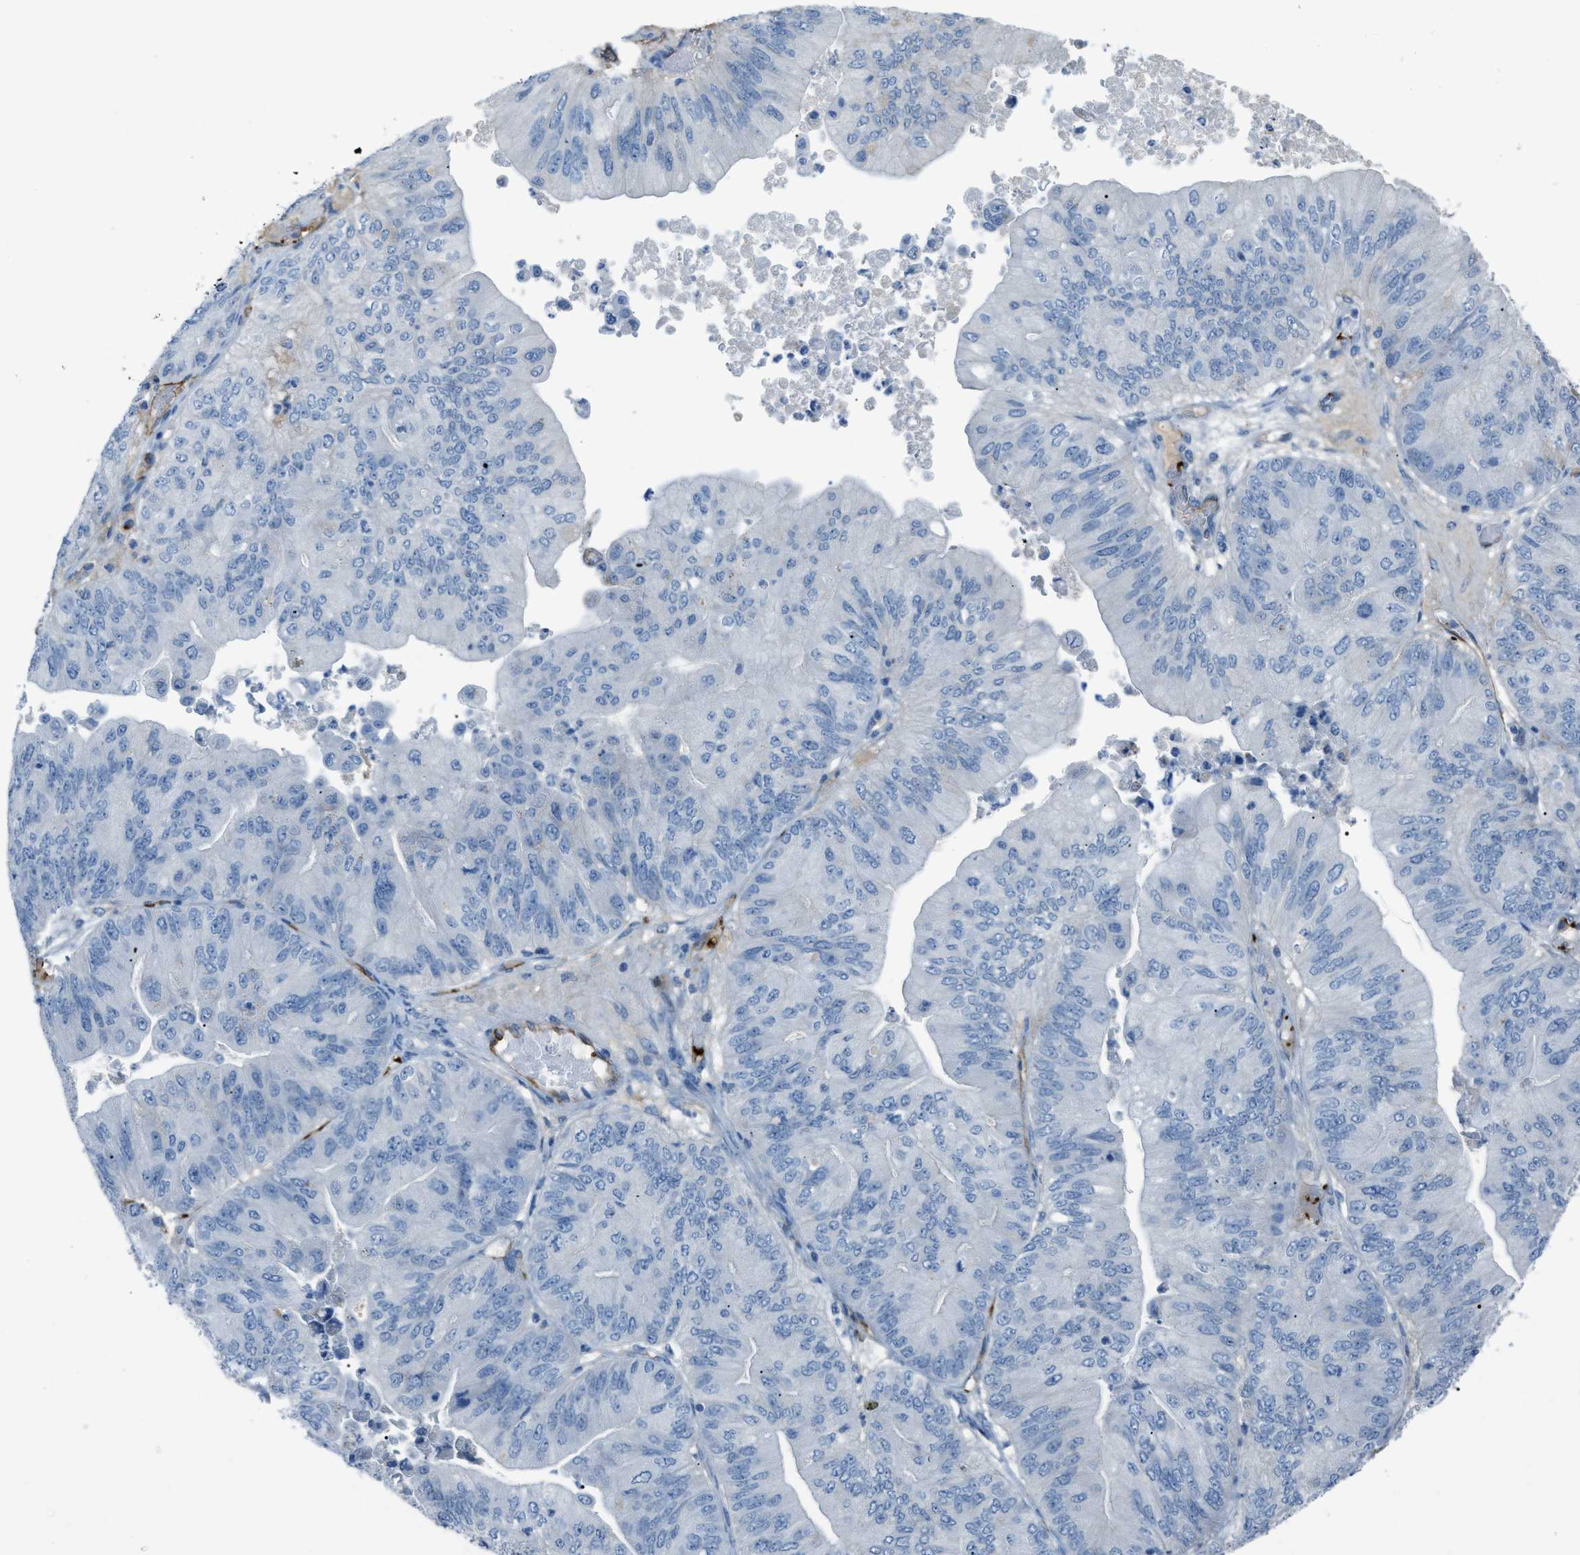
{"staining": {"intensity": "negative", "quantity": "none", "location": "none"}, "tissue": "ovarian cancer", "cell_type": "Tumor cells", "image_type": "cancer", "snomed": [{"axis": "morphology", "description": "Cystadenocarcinoma, mucinous, NOS"}, {"axis": "topography", "description": "Ovary"}], "caption": "Human ovarian cancer (mucinous cystadenocarcinoma) stained for a protein using IHC demonstrates no expression in tumor cells.", "gene": "SLC22A15", "patient": {"sex": "female", "age": 61}}